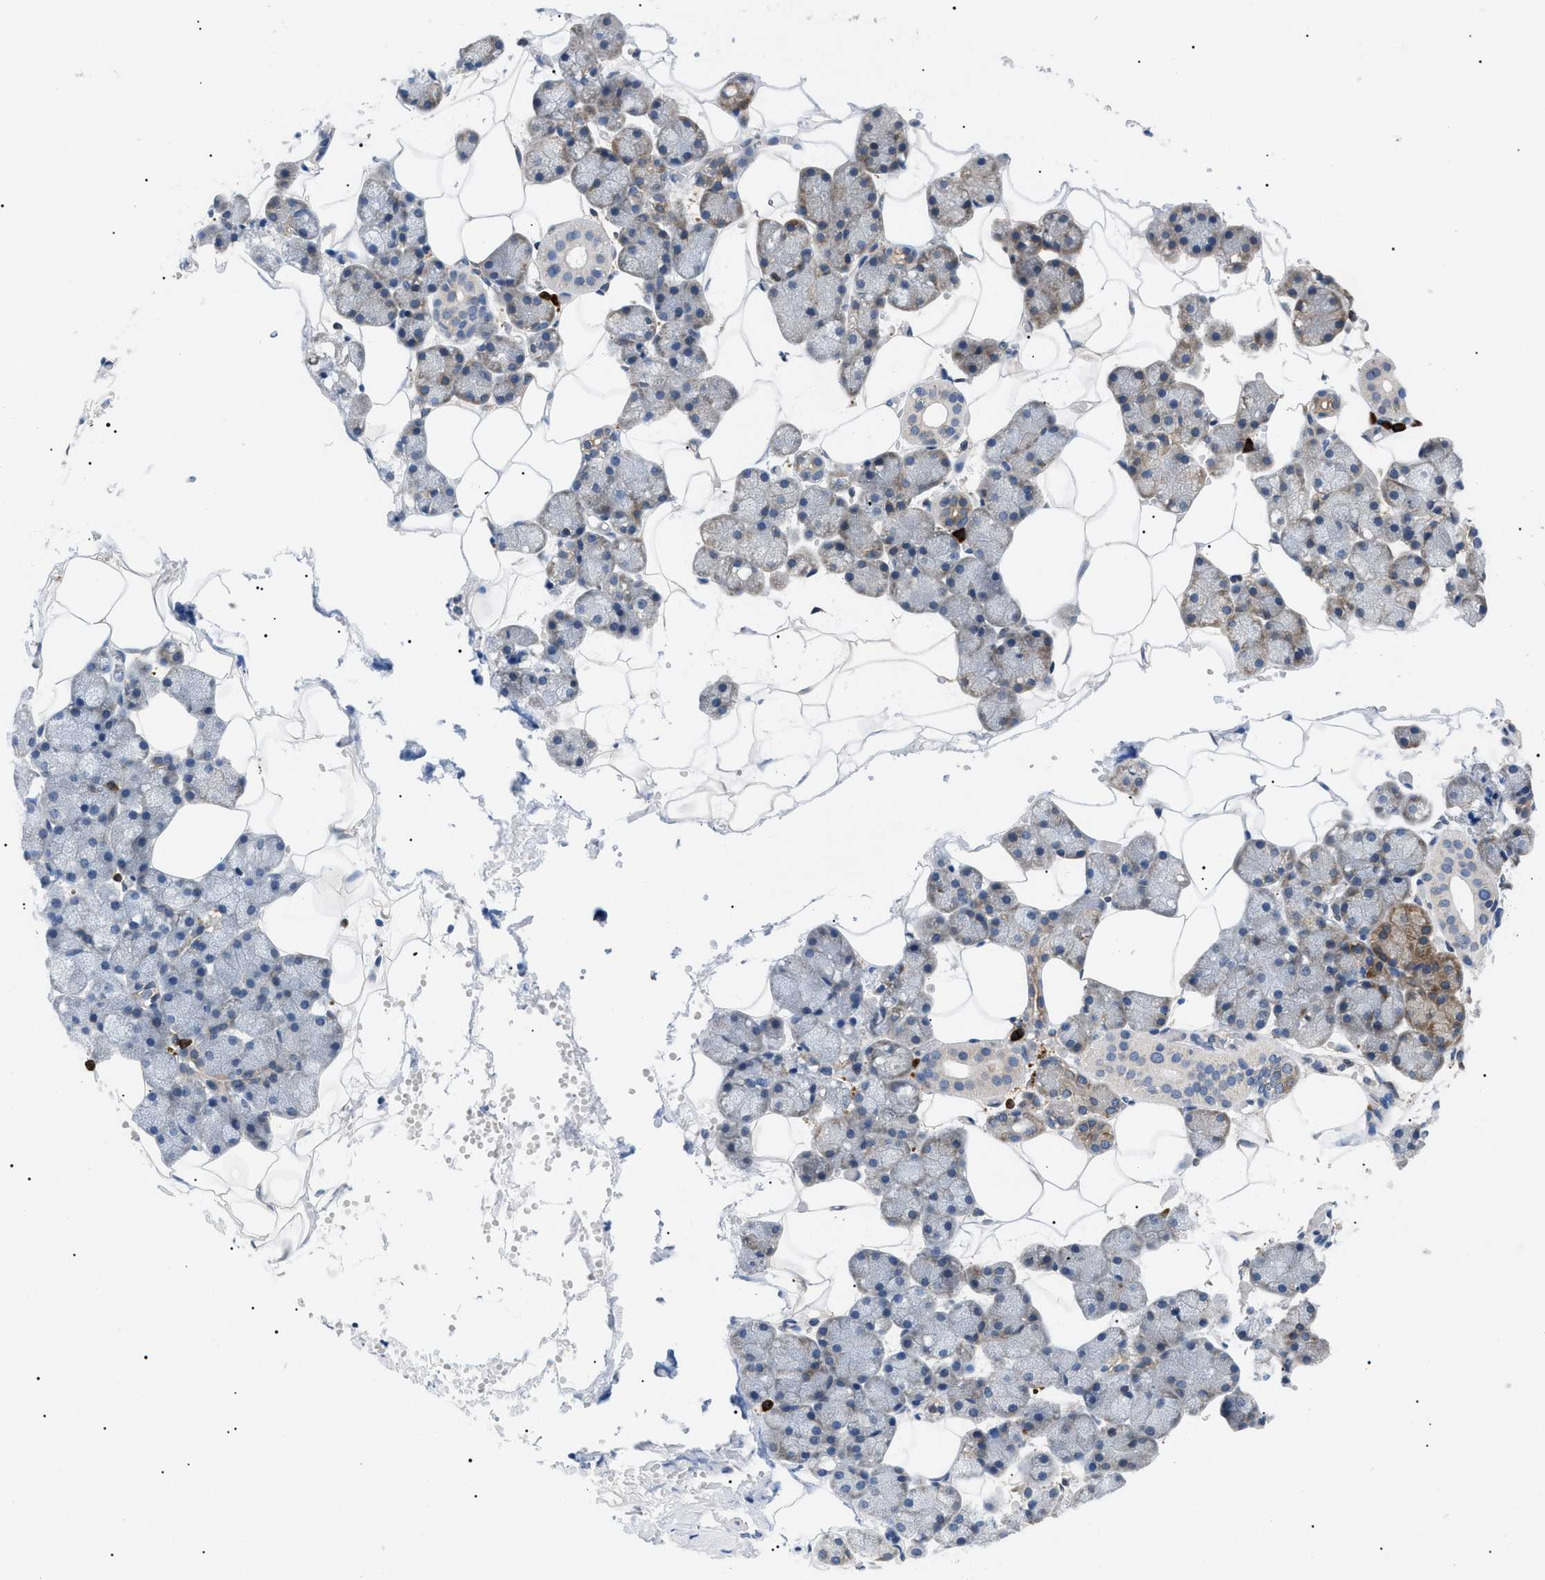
{"staining": {"intensity": "moderate", "quantity": "25%-75%", "location": "cytoplasmic/membranous"}, "tissue": "salivary gland", "cell_type": "Glandular cells", "image_type": "normal", "snomed": [{"axis": "morphology", "description": "Normal tissue, NOS"}, {"axis": "topography", "description": "Salivary gland"}], "caption": "Protein expression analysis of unremarkable salivary gland displays moderate cytoplasmic/membranous staining in approximately 25%-75% of glandular cells. (Brightfield microscopy of DAB IHC at high magnification).", "gene": "DERL1", "patient": {"sex": "male", "age": 62}}